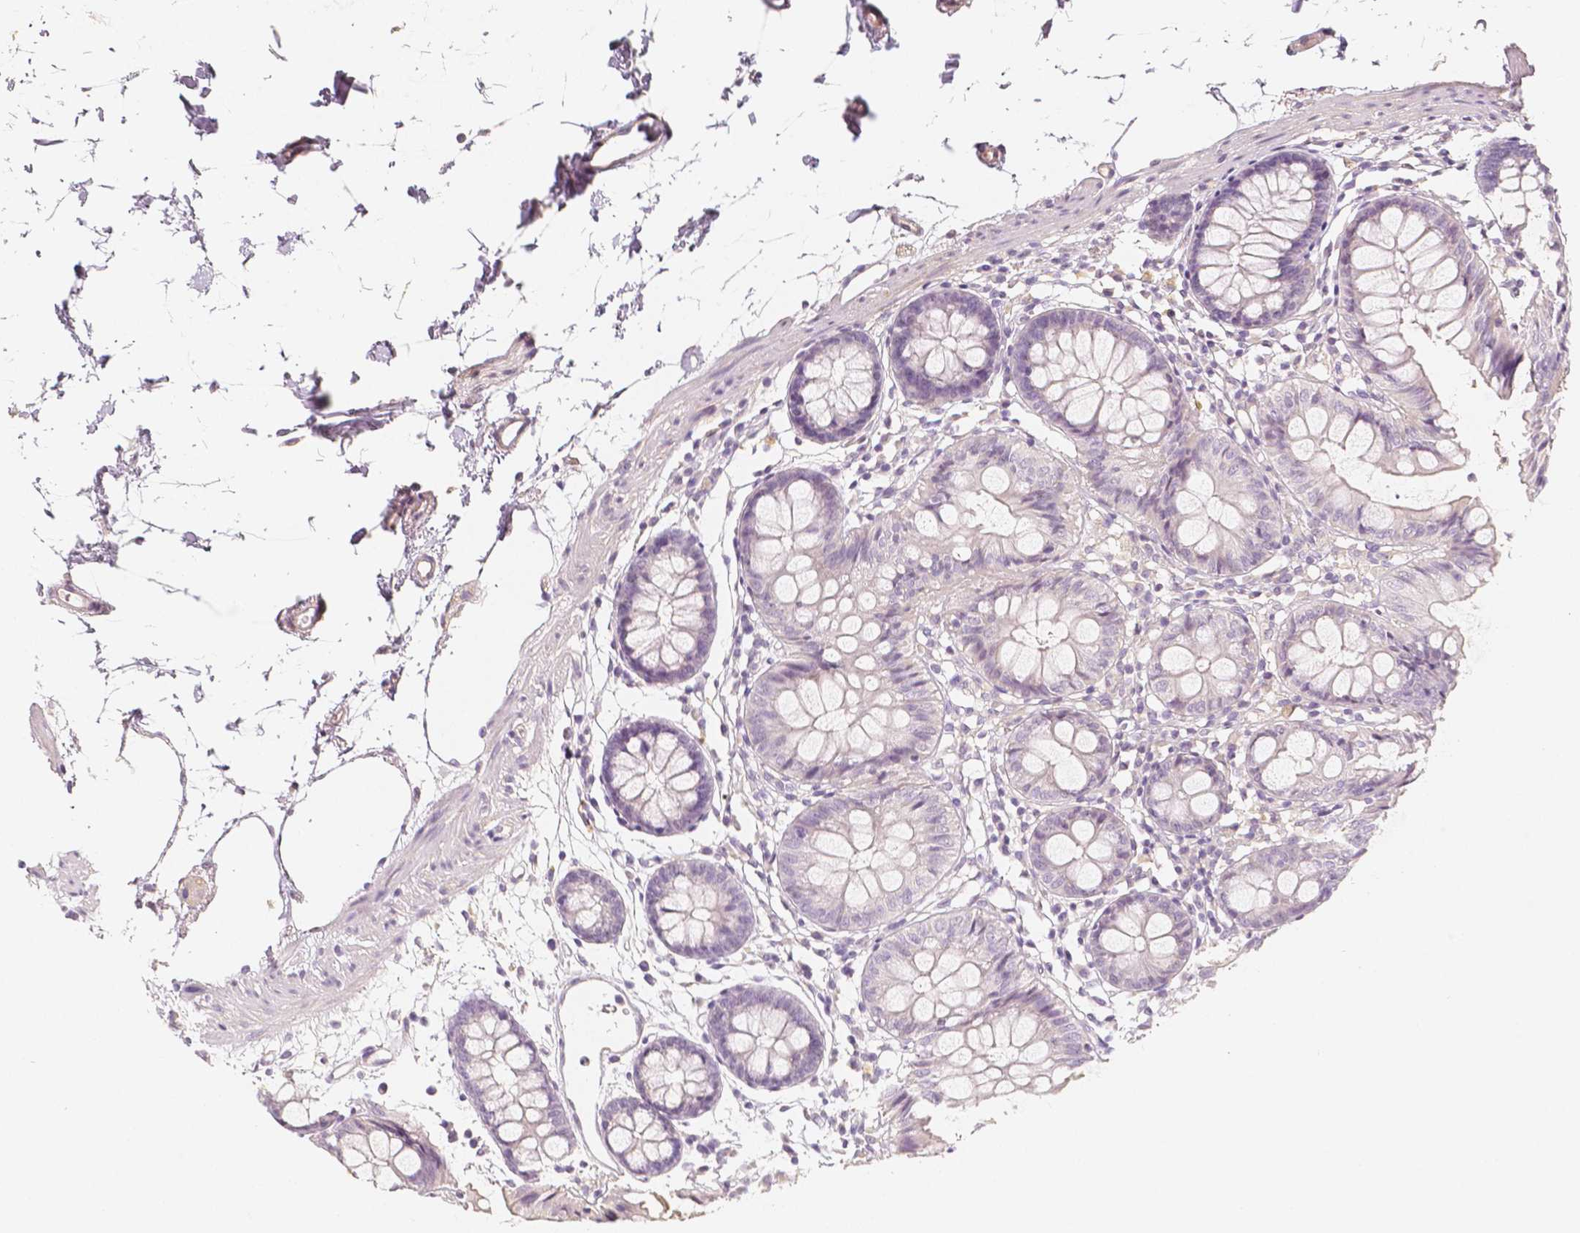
{"staining": {"intensity": "weak", "quantity": "25%-75%", "location": "cytoplasmic/membranous"}, "tissue": "colon", "cell_type": "Endothelial cells", "image_type": "normal", "snomed": [{"axis": "morphology", "description": "Normal tissue, NOS"}, {"axis": "topography", "description": "Colon"}], "caption": "Brown immunohistochemical staining in benign colon displays weak cytoplasmic/membranous expression in approximately 25%-75% of endothelial cells. Immunohistochemistry stains the protein of interest in brown and the nuclei are stained blue.", "gene": "THY1", "patient": {"sex": "female", "age": 84}}